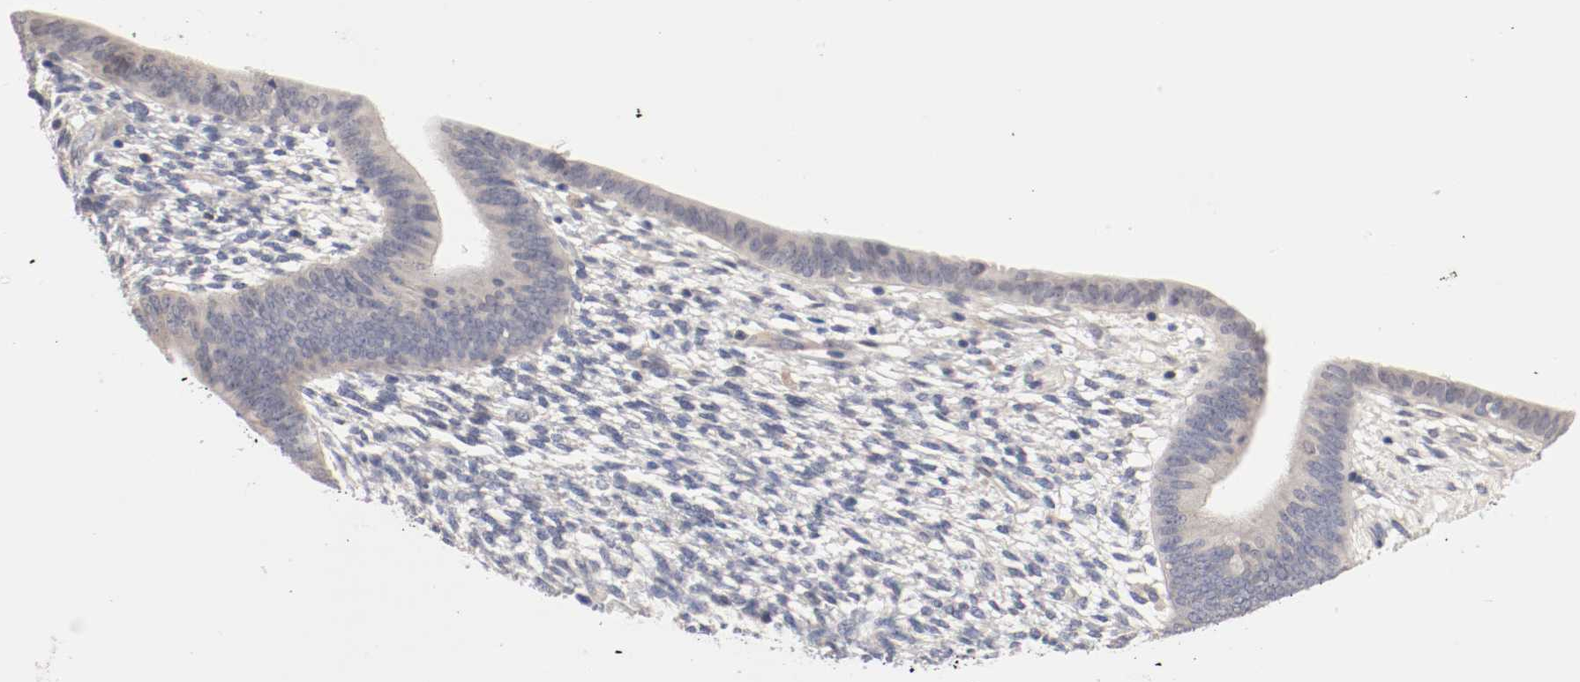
{"staining": {"intensity": "negative", "quantity": "none", "location": "none"}, "tissue": "endometrium", "cell_type": "Cells in endometrial stroma", "image_type": "normal", "snomed": [{"axis": "morphology", "description": "Normal tissue, NOS"}, {"axis": "topography", "description": "Endometrium"}], "caption": "Human endometrium stained for a protein using IHC demonstrates no positivity in cells in endometrial stroma.", "gene": "CEBPE", "patient": {"sex": "female", "age": 57}}